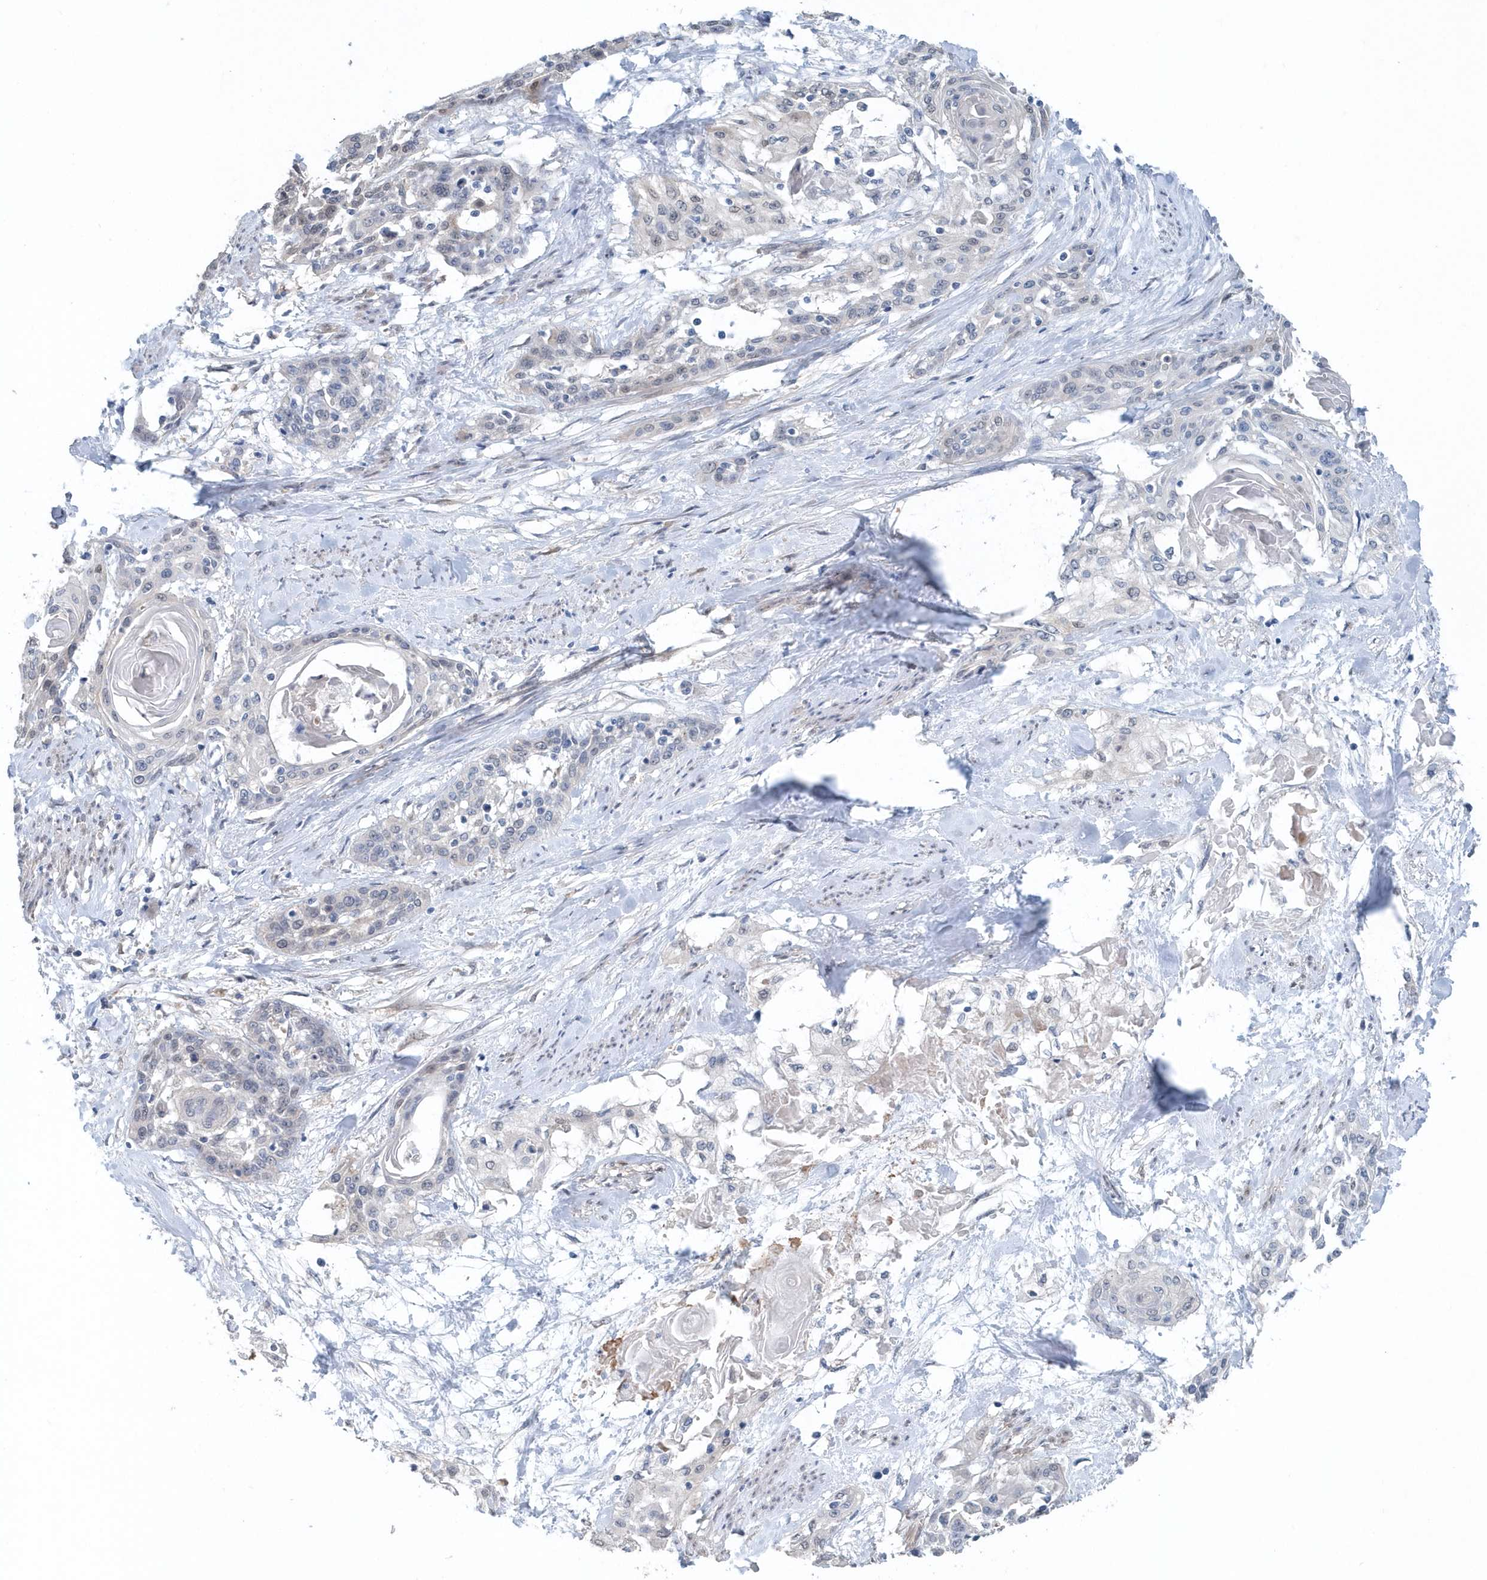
{"staining": {"intensity": "weak", "quantity": "<25%", "location": "nuclear"}, "tissue": "cervical cancer", "cell_type": "Tumor cells", "image_type": "cancer", "snomed": [{"axis": "morphology", "description": "Squamous cell carcinoma, NOS"}, {"axis": "topography", "description": "Cervix"}], "caption": "Protein analysis of cervical cancer (squamous cell carcinoma) shows no significant positivity in tumor cells.", "gene": "PFN2", "patient": {"sex": "female", "age": 57}}